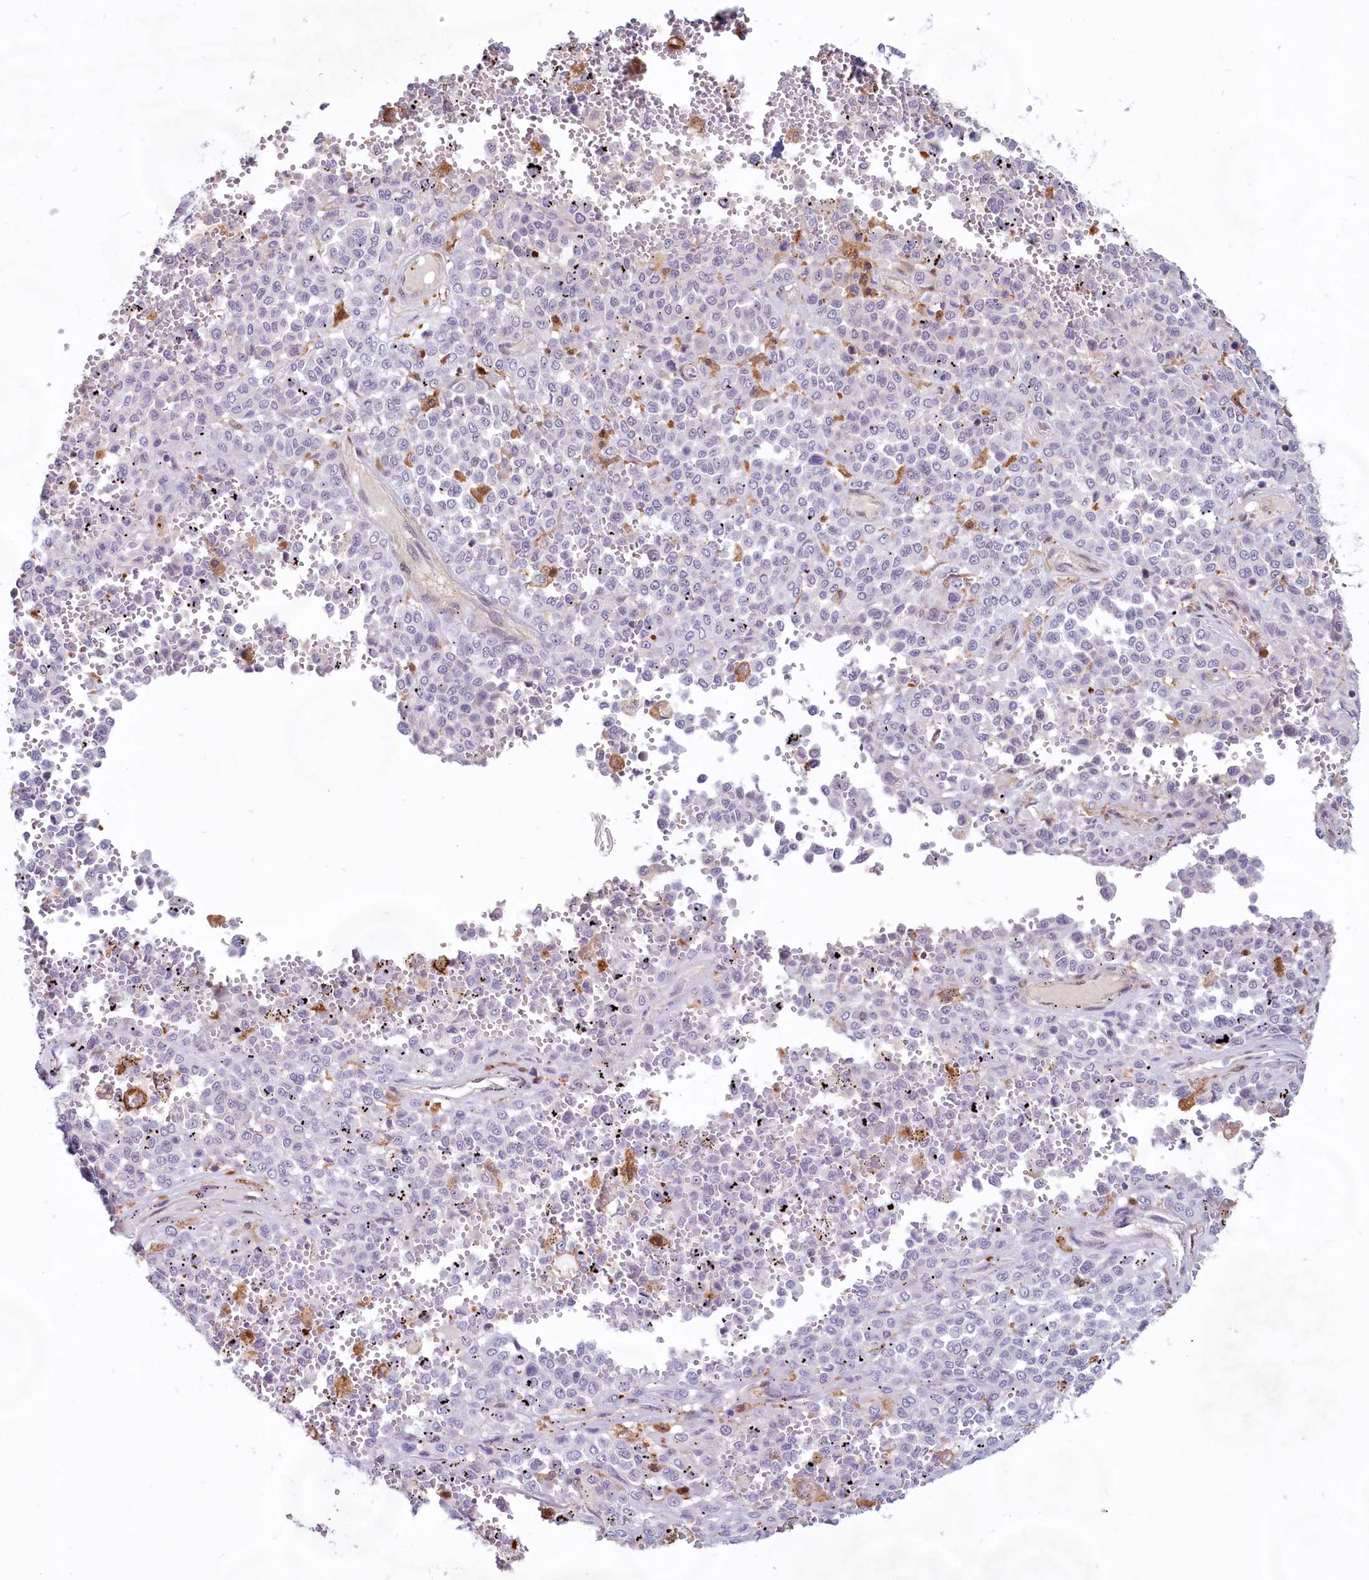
{"staining": {"intensity": "negative", "quantity": "none", "location": "none"}, "tissue": "melanoma", "cell_type": "Tumor cells", "image_type": "cancer", "snomed": [{"axis": "morphology", "description": "Malignant melanoma, Metastatic site"}, {"axis": "topography", "description": "Pancreas"}], "caption": "Immunohistochemistry histopathology image of human melanoma stained for a protein (brown), which demonstrates no staining in tumor cells.", "gene": "C1D", "patient": {"sex": "female", "age": 30}}